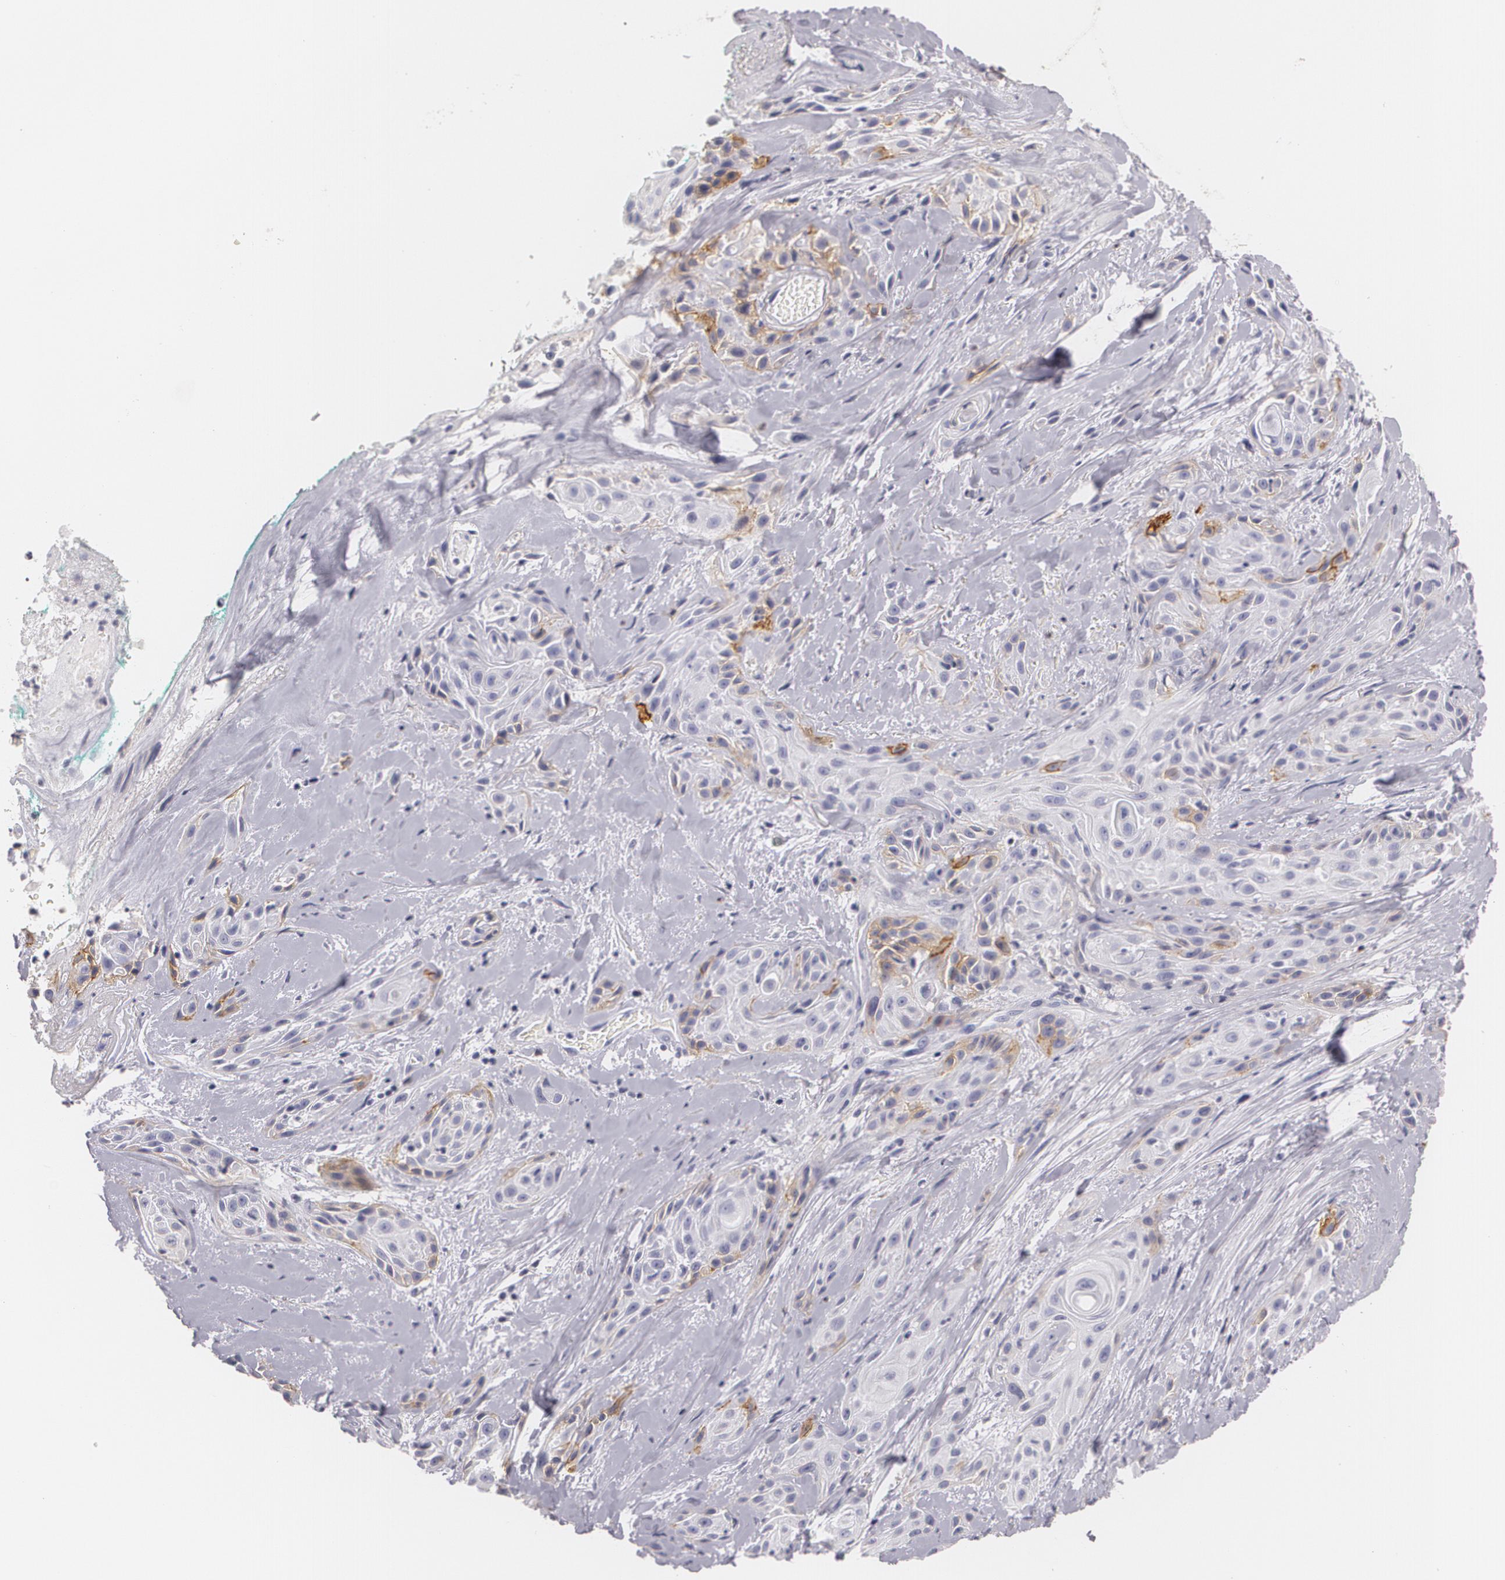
{"staining": {"intensity": "weak", "quantity": "<25%", "location": "cytoplasmic/membranous"}, "tissue": "skin cancer", "cell_type": "Tumor cells", "image_type": "cancer", "snomed": [{"axis": "morphology", "description": "Squamous cell carcinoma, NOS"}, {"axis": "topography", "description": "Skin"}, {"axis": "topography", "description": "Anal"}], "caption": "The photomicrograph reveals no significant positivity in tumor cells of skin cancer.", "gene": "NGFR", "patient": {"sex": "male", "age": 64}}